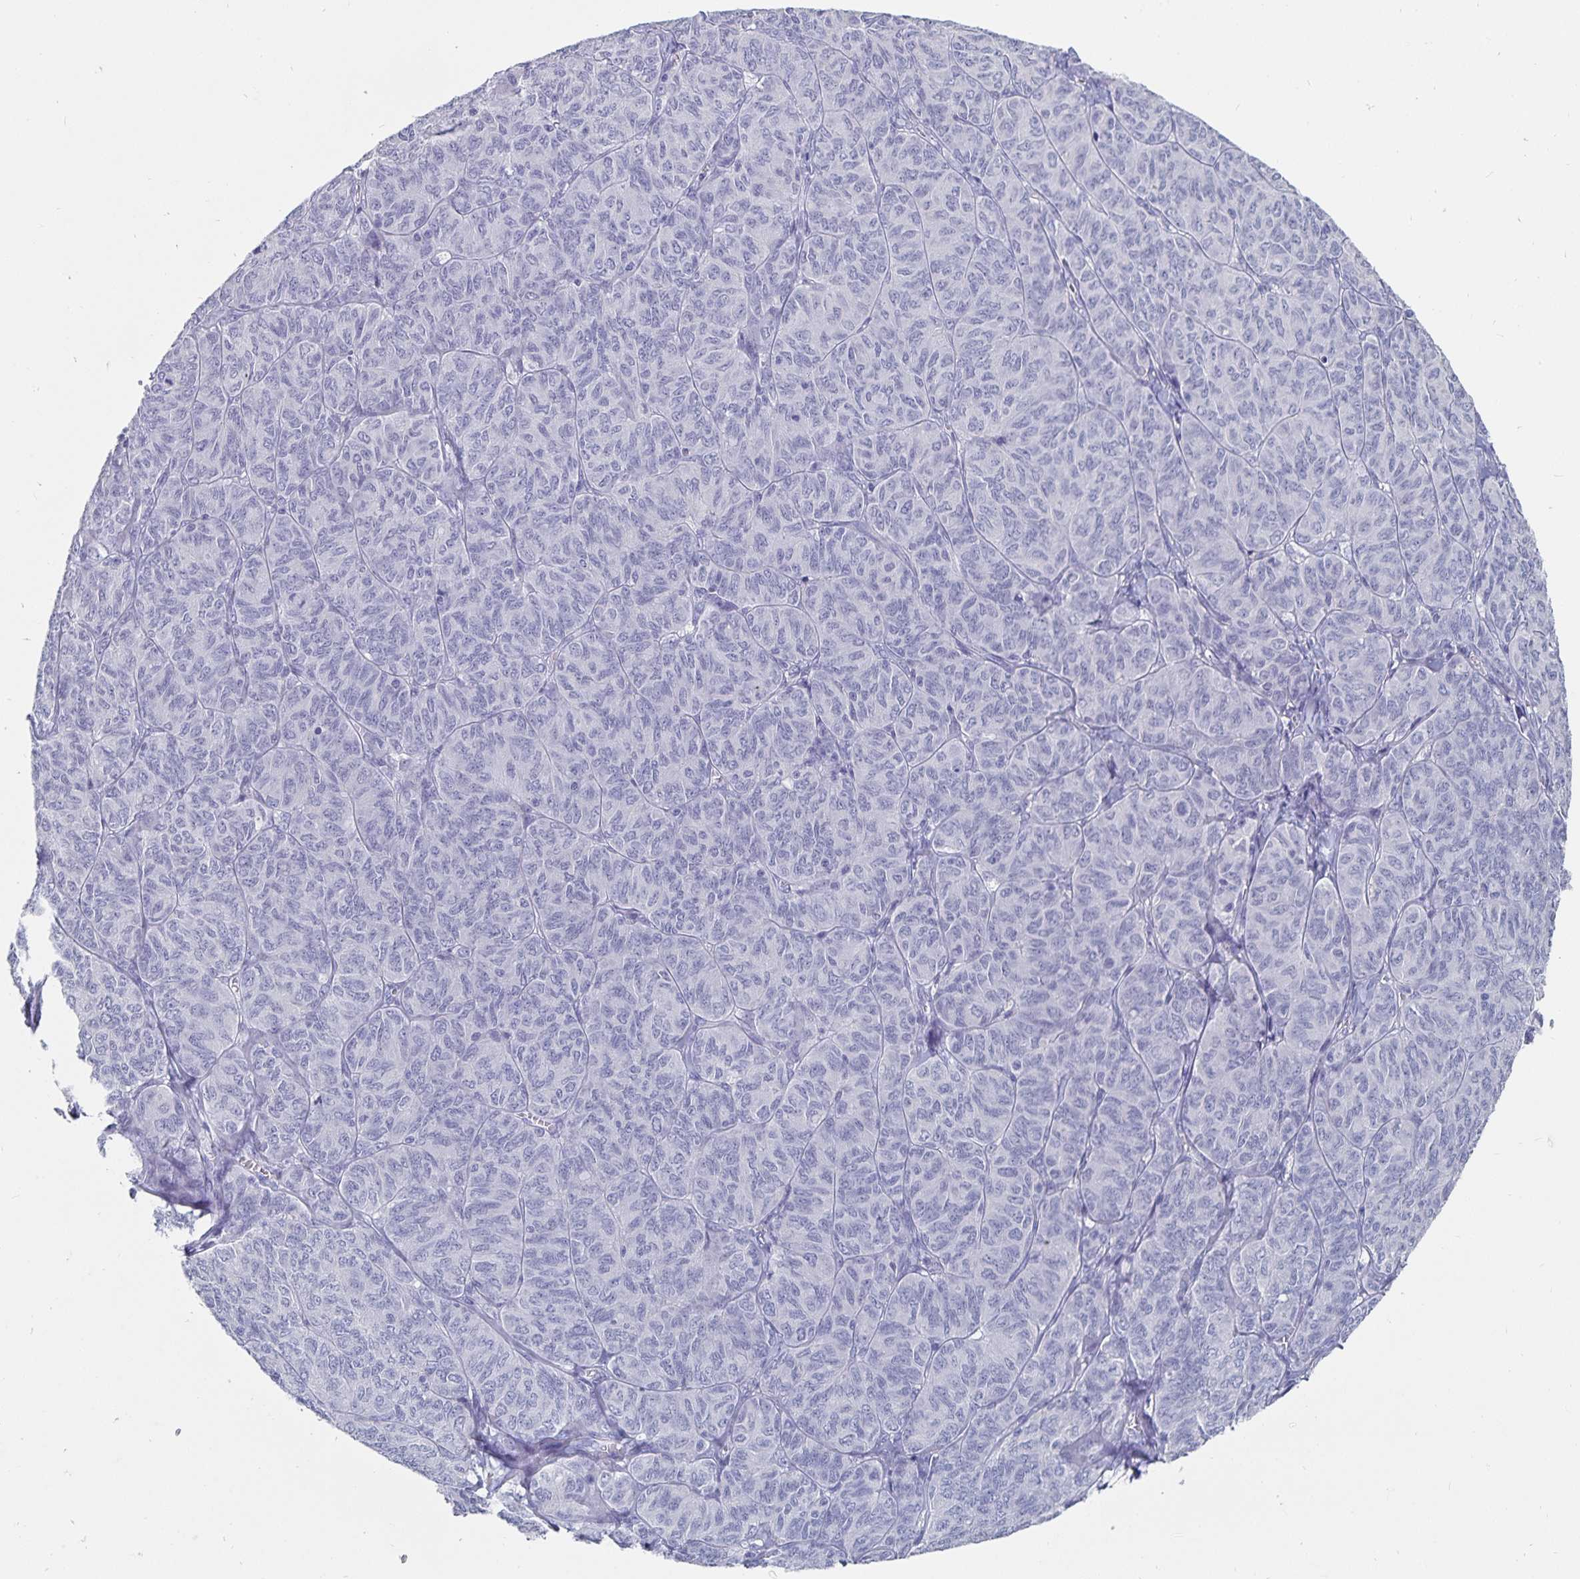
{"staining": {"intensity": "negative", "quantity": "none", "location": "none"}, "tissue": "ovarian cancer", "cell_type": "Tumor cells", "image_type": "cancer", "snomed": [{"axis": "morphology", "description": "Carcinoma, endometroid"}, {"axis": "topography", "description": "Ovary"}], "caption": "DAB immunohistochemical staining of human ovarian cancer demonstrates no significant positivity in tumor cells.", "gene": "CFAP69", "patient": {"sex": "female", "age": 80}}